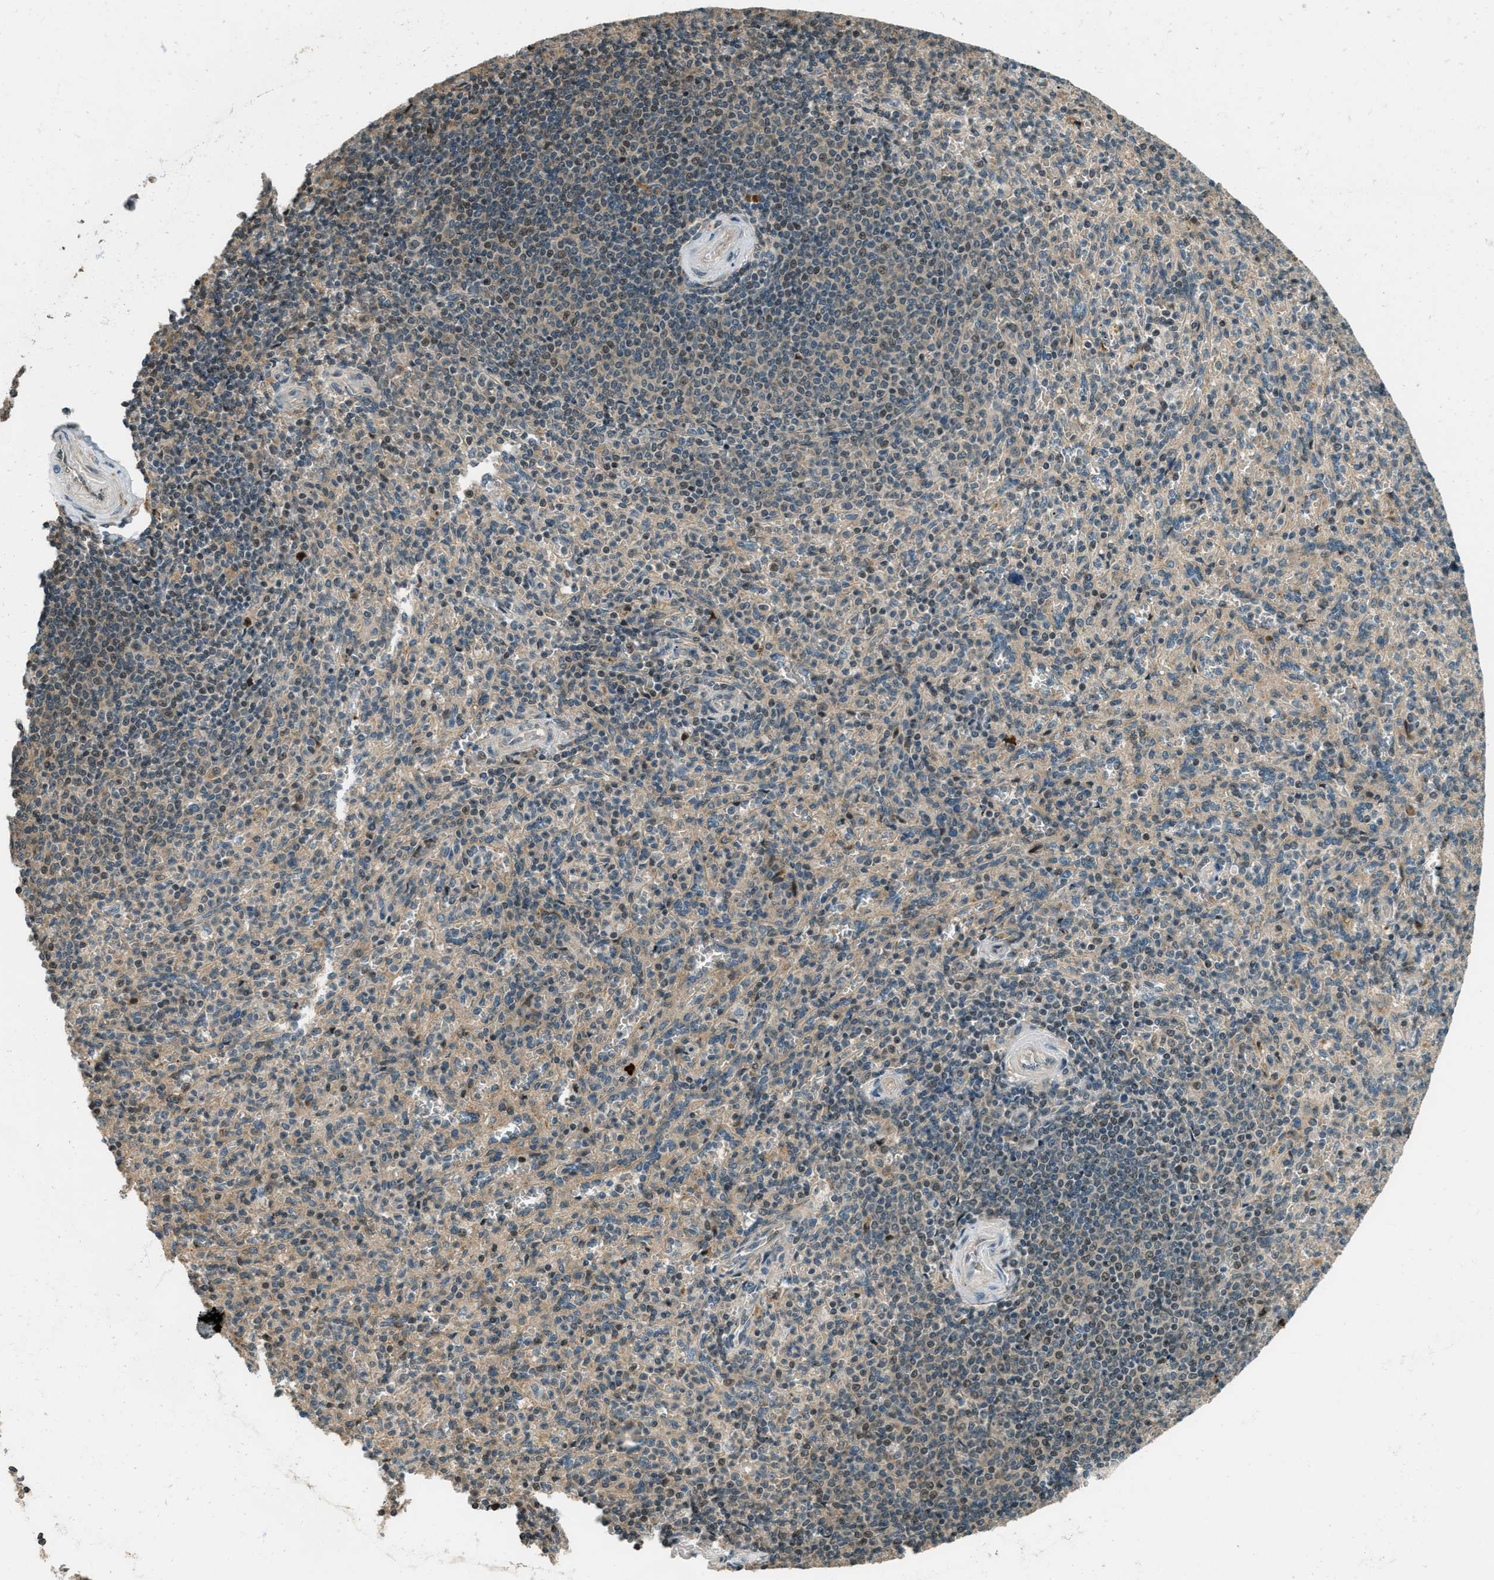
{"staining": {"intensity": "weak", "quantity": "25%-75%", "location": "cytoplasmic/membranous"}, "tissue": "spleen", "cell_type": "Cells in red pulp", "image_type": "normal", "snomed": [{"axis": "morphology", "description": "Normal tissue, NOS"}, {"axis": "topography", "description": "Spleen"}], "caption": "Spleen stained with DAB IHC exhibits low levels of weak cytoplasmic/membranous expression in approximately 25%-75% of cells in red pulp.", "gene": "PTPN23", "patient": {"sex": "male", "age": 36}}